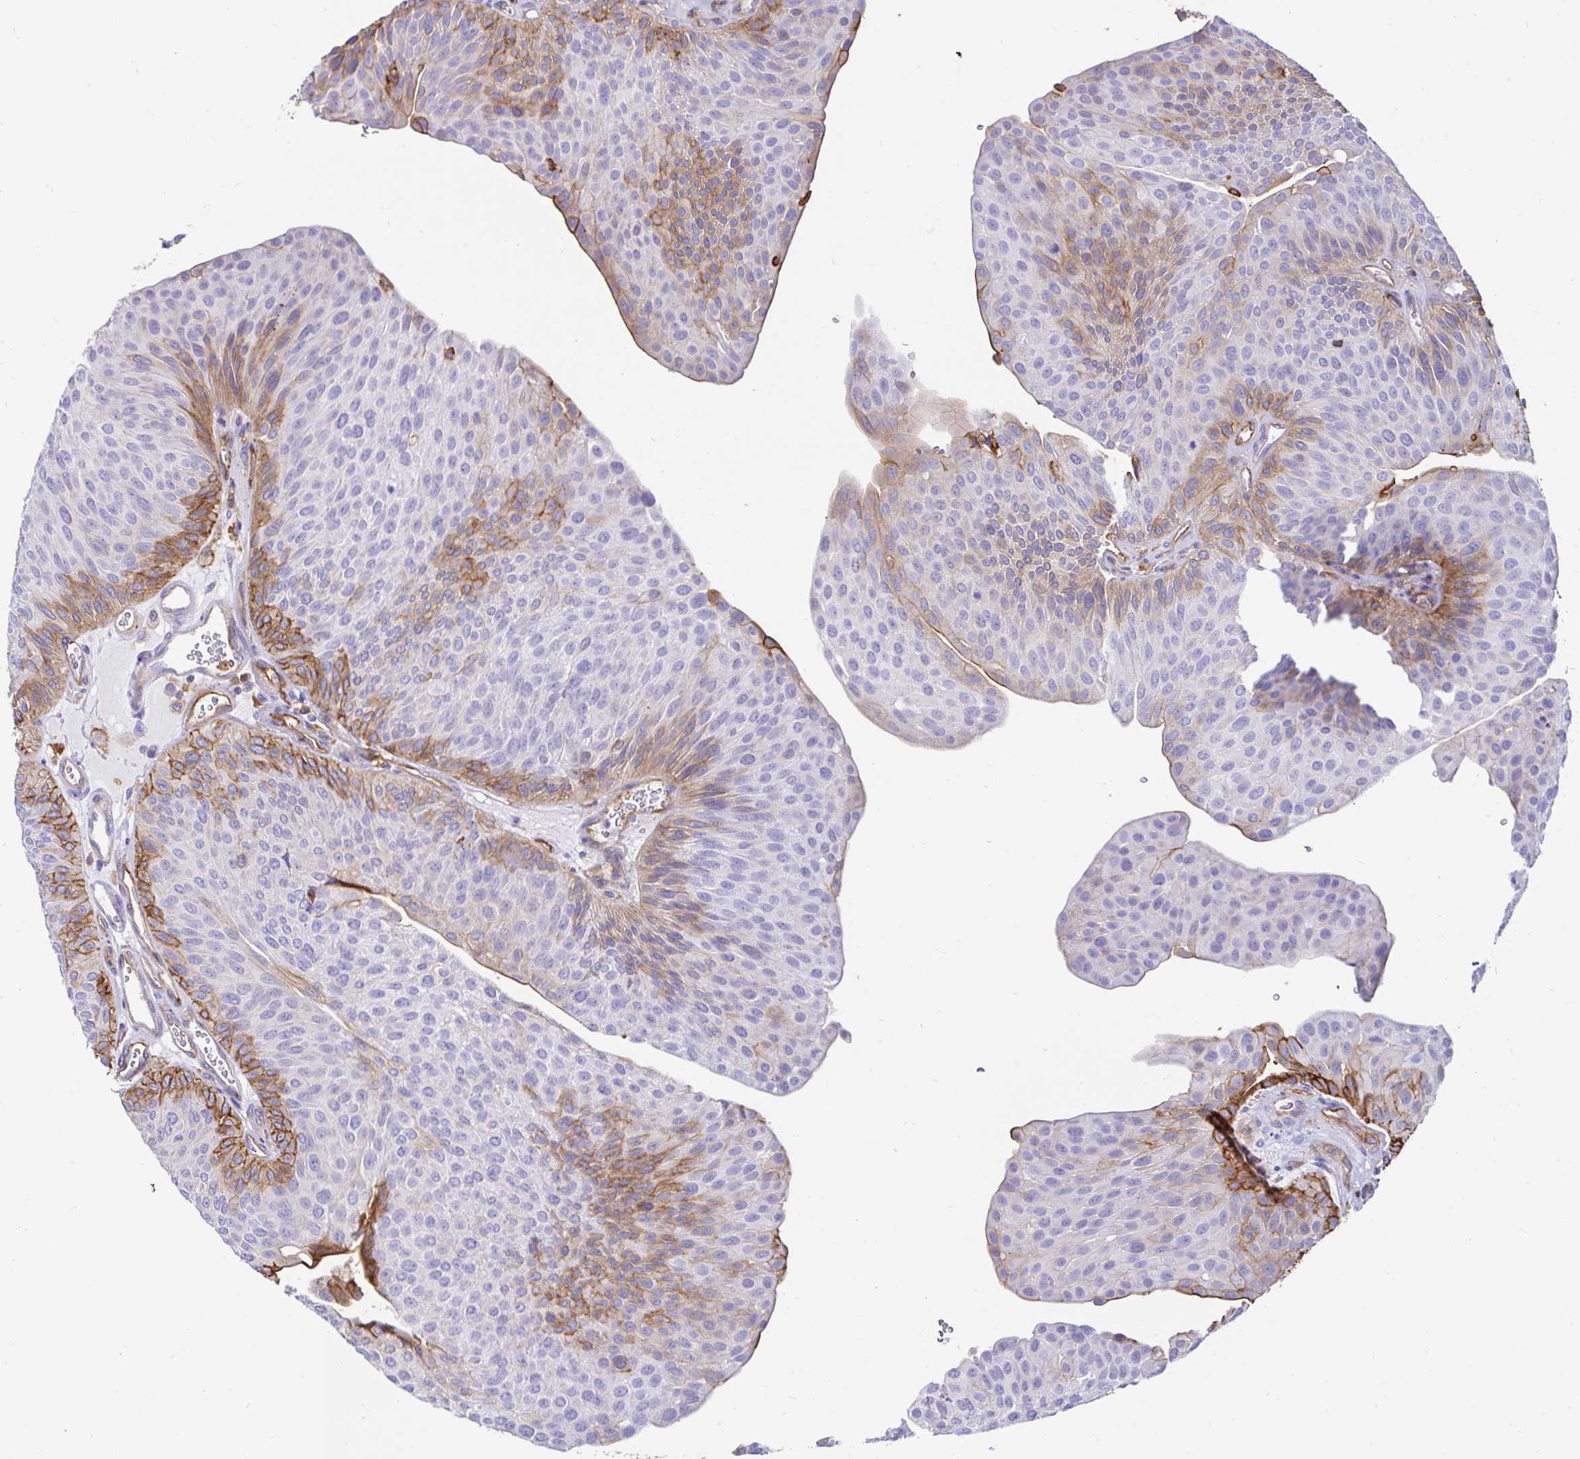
{"staining": {"intensity": "moderate", "quantity": "<25%", "location": "cytoplasmic/membranous"}, "tissue": "urothelial cancer", "cell_type": "Tumor cells", "image_type": "cancer", "snomed": [{"axis": "morphology", "description": "Urothelial carcinoma, NOS"}, {"axis": "topography", "description": "Urinary bladder"}], "caption": "An IHC histopathology image of tumor tissue is shown. Protein staining in brown labels moderate cytoplasmic/membranous positivity in transitional cell carcinoma within tumor cells.", "gene": "ANXA2", "patient": {"sex": "male", "age": 67}}